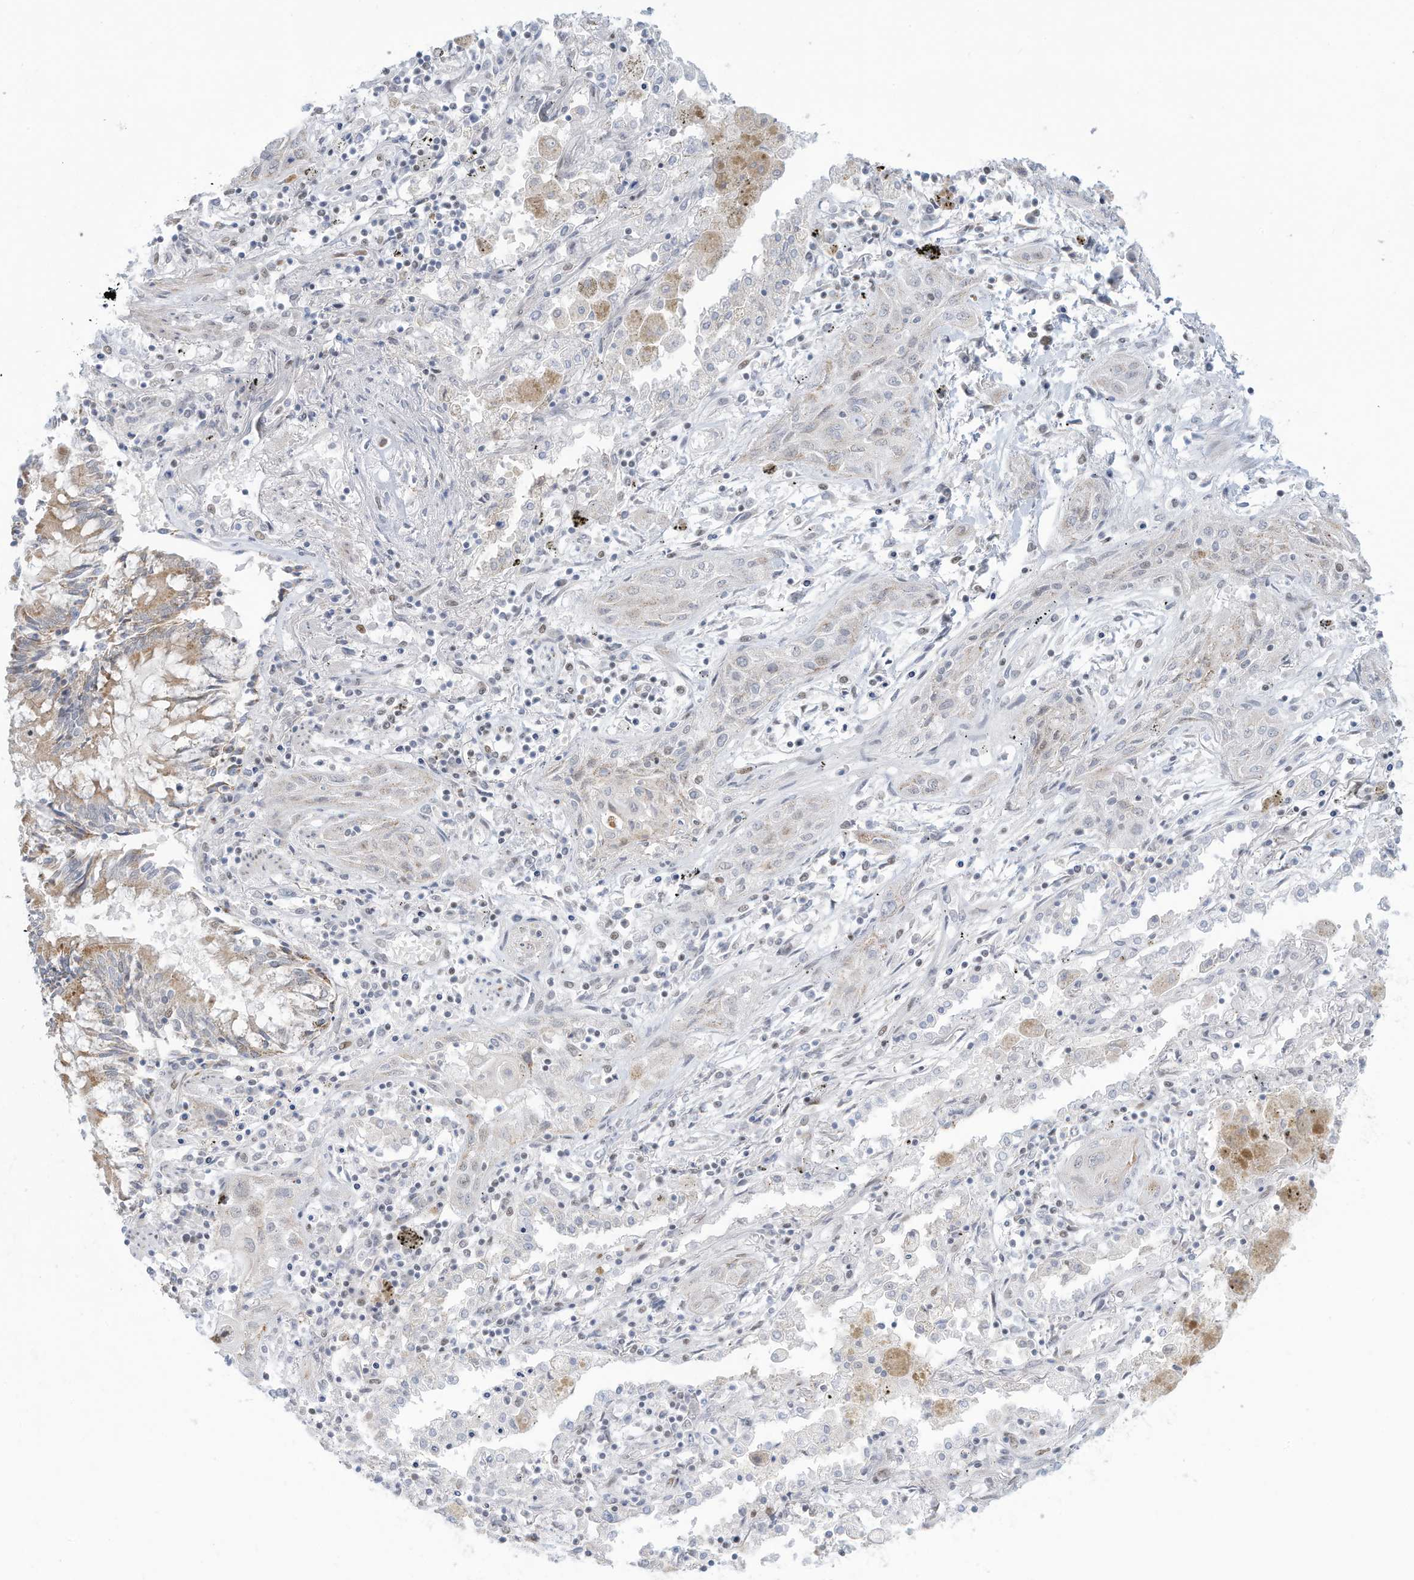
{"staining": {"intensity": "weak", "quantity": "25%-75%", "location": "nuclear"}, "tissue": "lung cancer", "cell_type": "Tumor cells", "image_type": "cancer", "snomed": [{"axis": "morphology", "description": "Squamous cell carcinoma, NOS"}, {"axis": "topography", "description": "Lung"}], "caption": "About 25%-75% of tumor cells in lung squamous cell carcinoma demonstrate weak nuclear protein staining as visualized by brown immunohistochemical staining.", "gene": "ECT2L", "patient": {"sex": "female", "age": 47}}